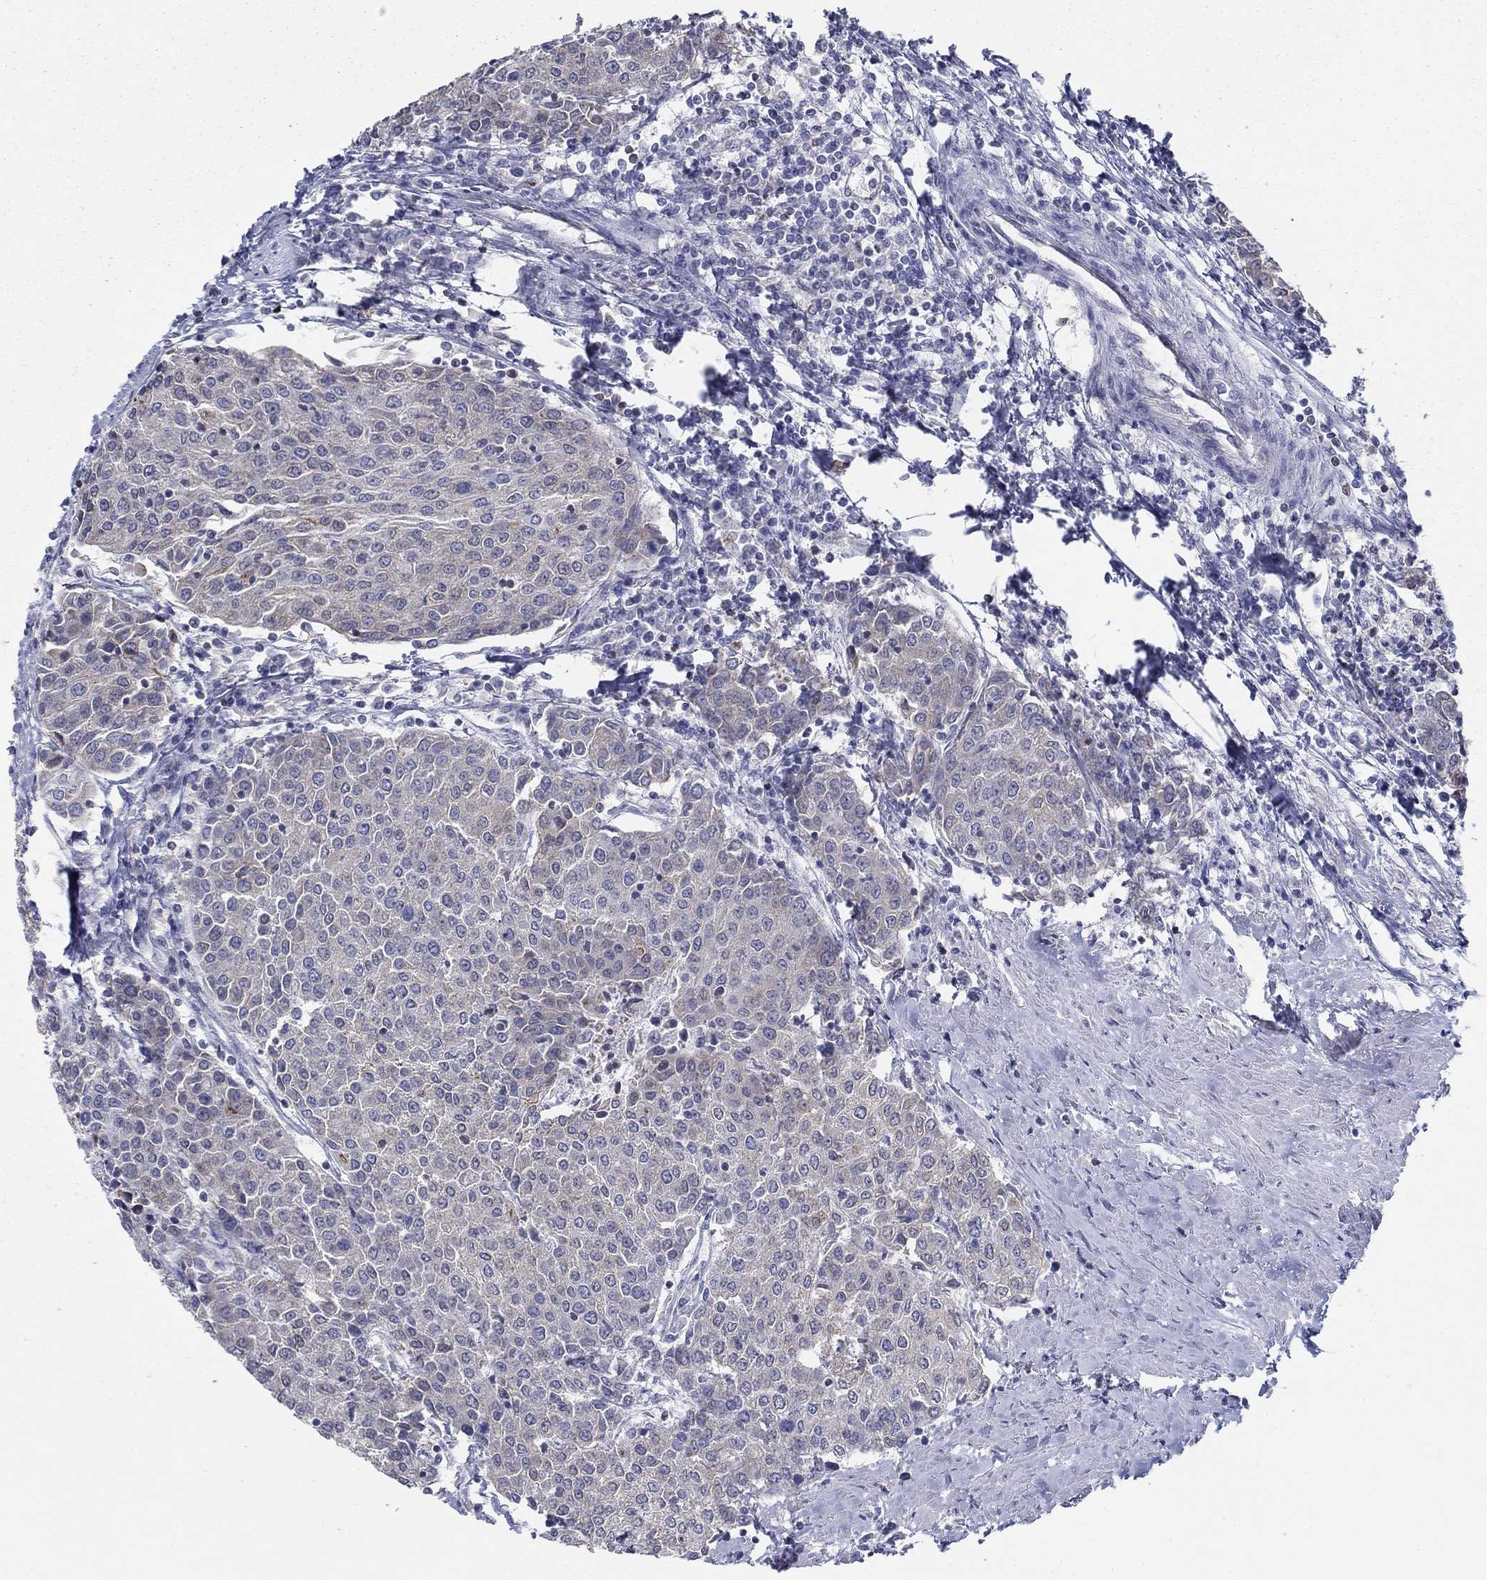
{"staining": {"intensity": "negative", "quantity": "none", "location": "none"}, "tissue": "urothelial cancer", "cell_type": "Tumor cells", "image_type": "cancer", "snomed": [{"axis": "morphology", "description": "Urothelial carcinoma, High grade"}, {"axis": "topography", "description": "Urinary bladder"}], "caption": "A photomicrograph of human urothelial carcinoma (high-grade) is negative for staining in tumor cells.", "gene": "ERMP1", "patient": {"sex": "female", "age": 85}}